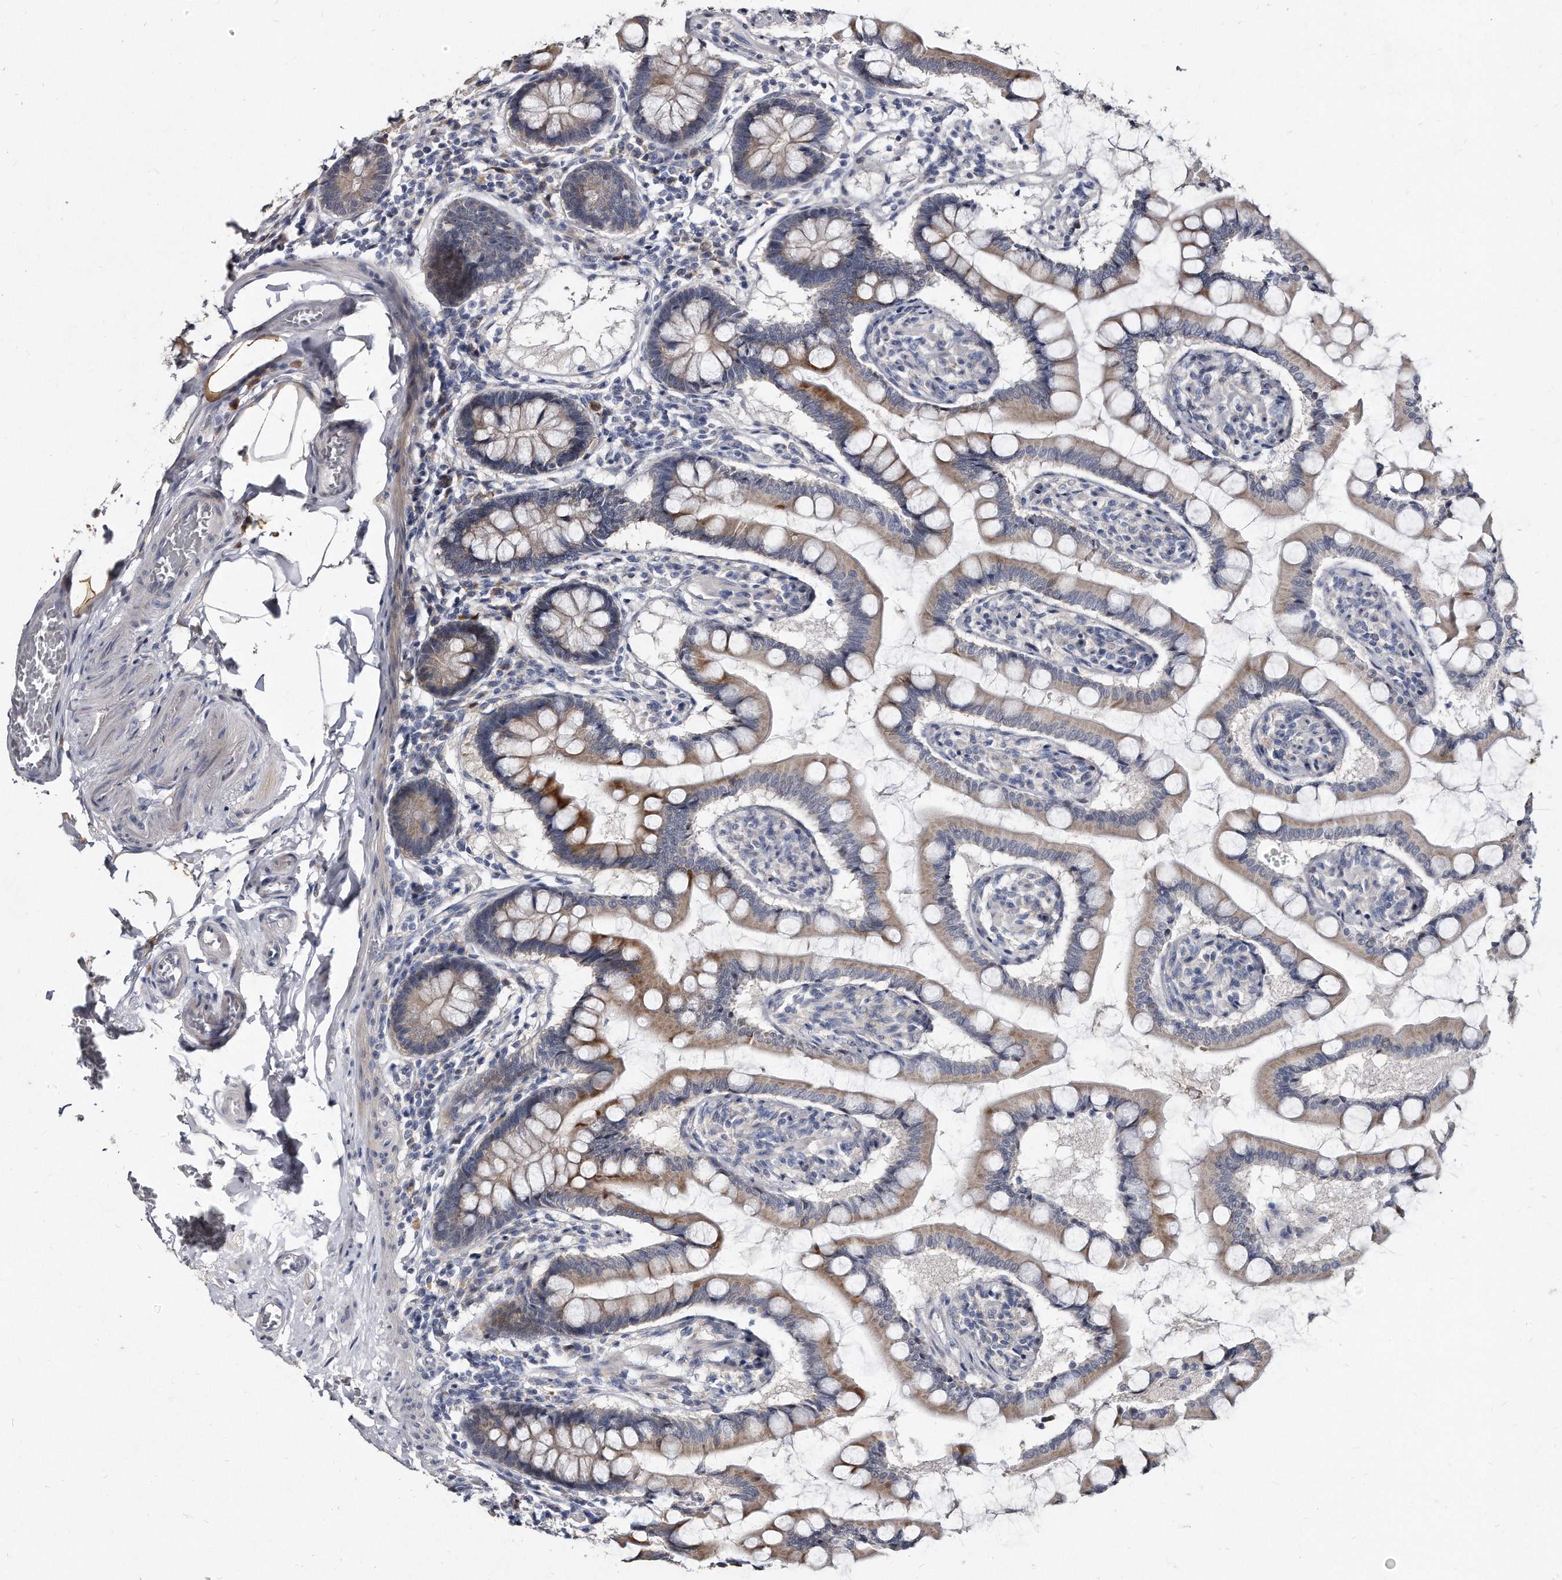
{"staining": {"intensity": "moderate", "quantity": ">75%", "location": "cytoplasmic/membranous"}, "tissue": "small intestine", "cell_type": "Glandular cells", "image_type": "normal", "snomed": [{"axis": "morphology", "description": "Normal tissue, NOS"}, {"axis": "topography", "description": "Small intestine"}], "caption": "High-power microscopy captured an immunohistochemistry histopathology image of normal small intestine, revealing moderate cytoplasmic/membranous staining in approximately >75% of glandular cells. The staining was performed using DAB (3,3'-diaminobenzidine) to visualize the protein expression in brown, while the nuclei were stained in blue with hematoxylin (Magnification: 20x).", "gene": "KLHDC3", "patient": {"sex": "male", "age": 41}}